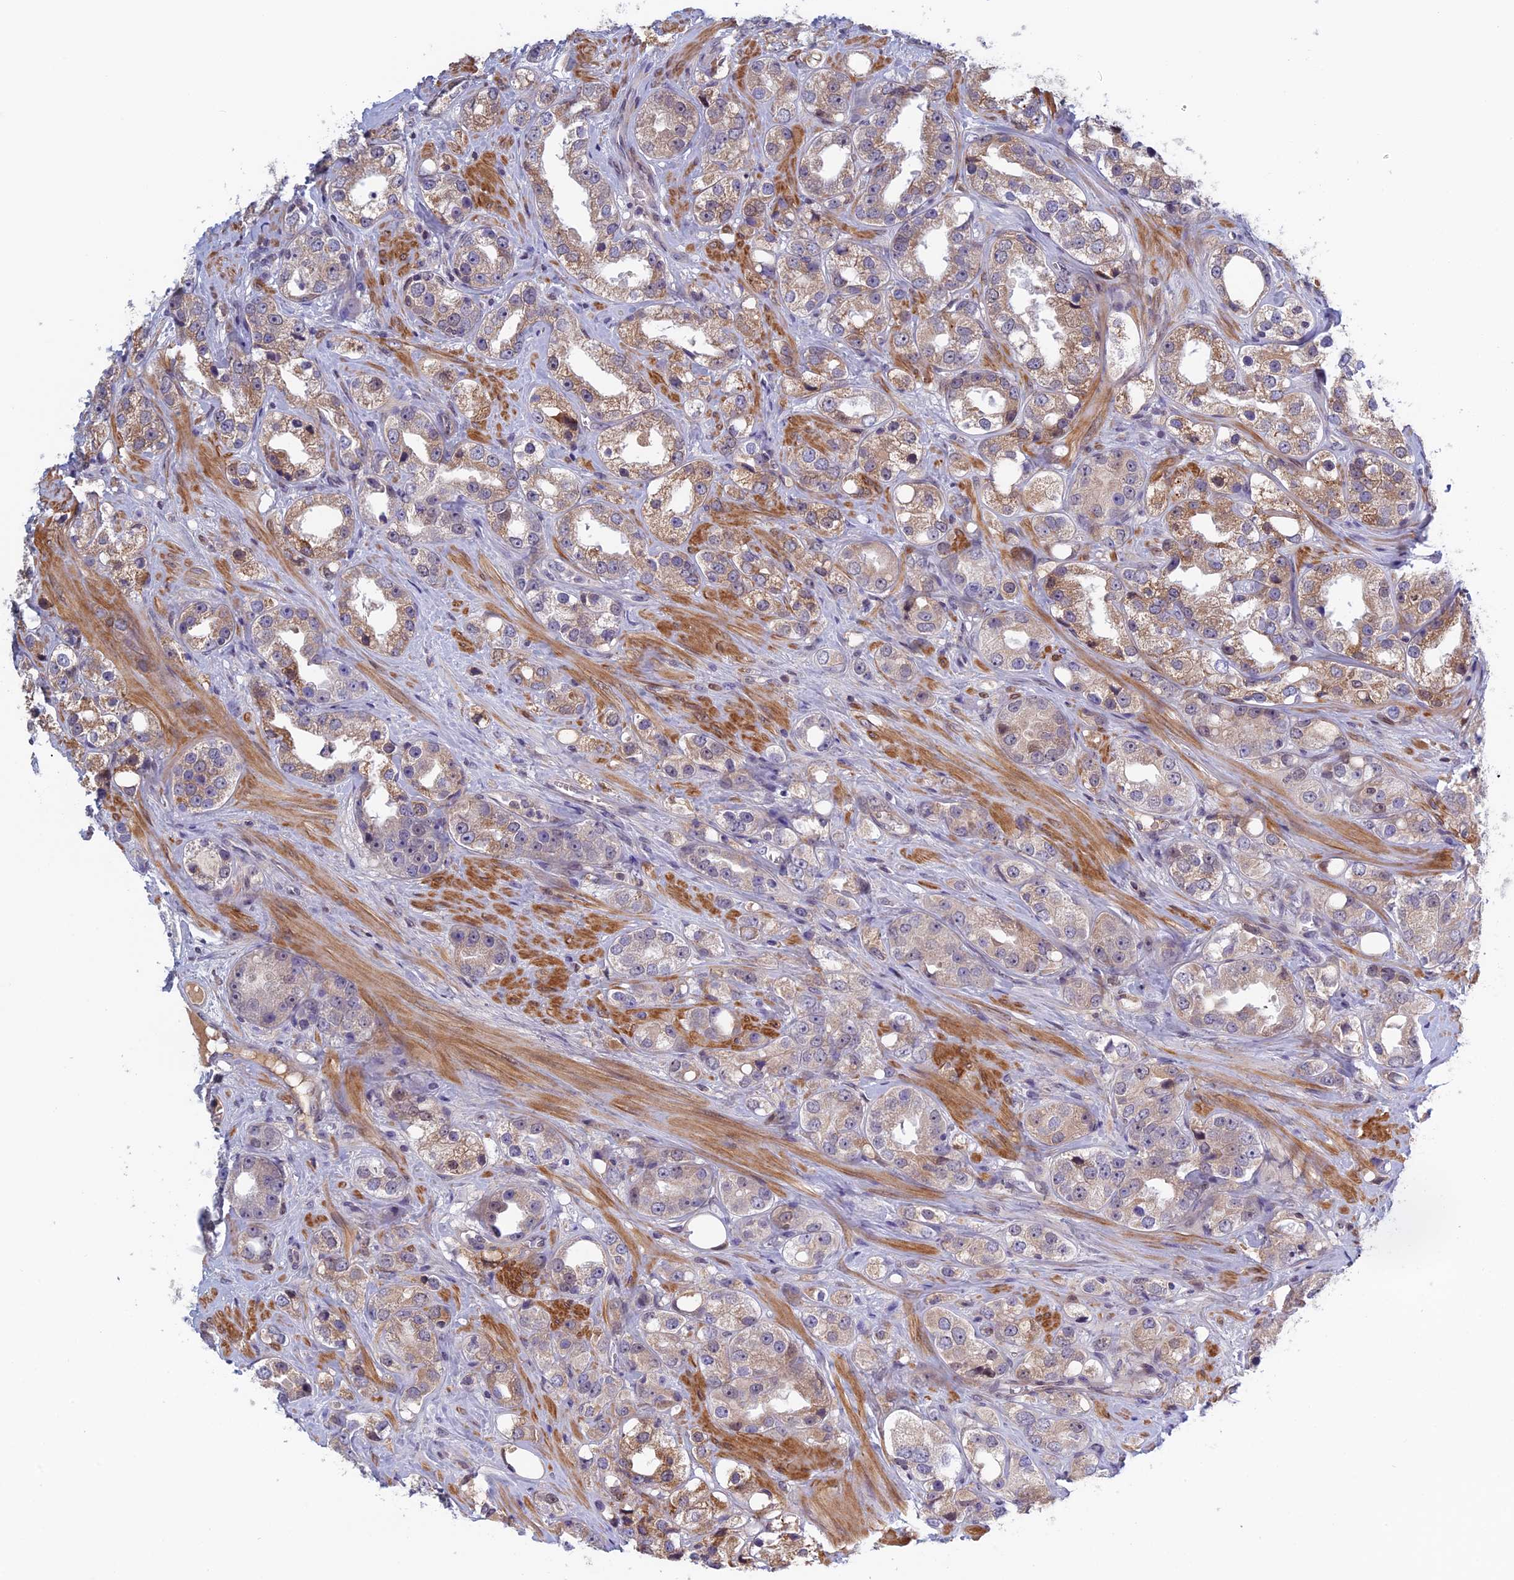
{"staining": {"intensity": "moderate", "quantity": ">75%", "location": "cytoplasmic/membranous"}, "tissue": "prostate cancer", "cell_type": "Tumor cells", "image_type": "cancer", "snomed": [{"axis": "morphology", "description": "Adenocarcinoma, NOS"}, {"axis": "topography", "description": "Prostate"}], "caption": "Immunohistochemical staining of human prostate cancer (adenocarcinoma) demonstrates medium levels of moderate cytoplasmic/membranous protein staining in about >75% of tumor cells.", "gene": "FADS1", "patient": {"sex": "male", "age": 79}}